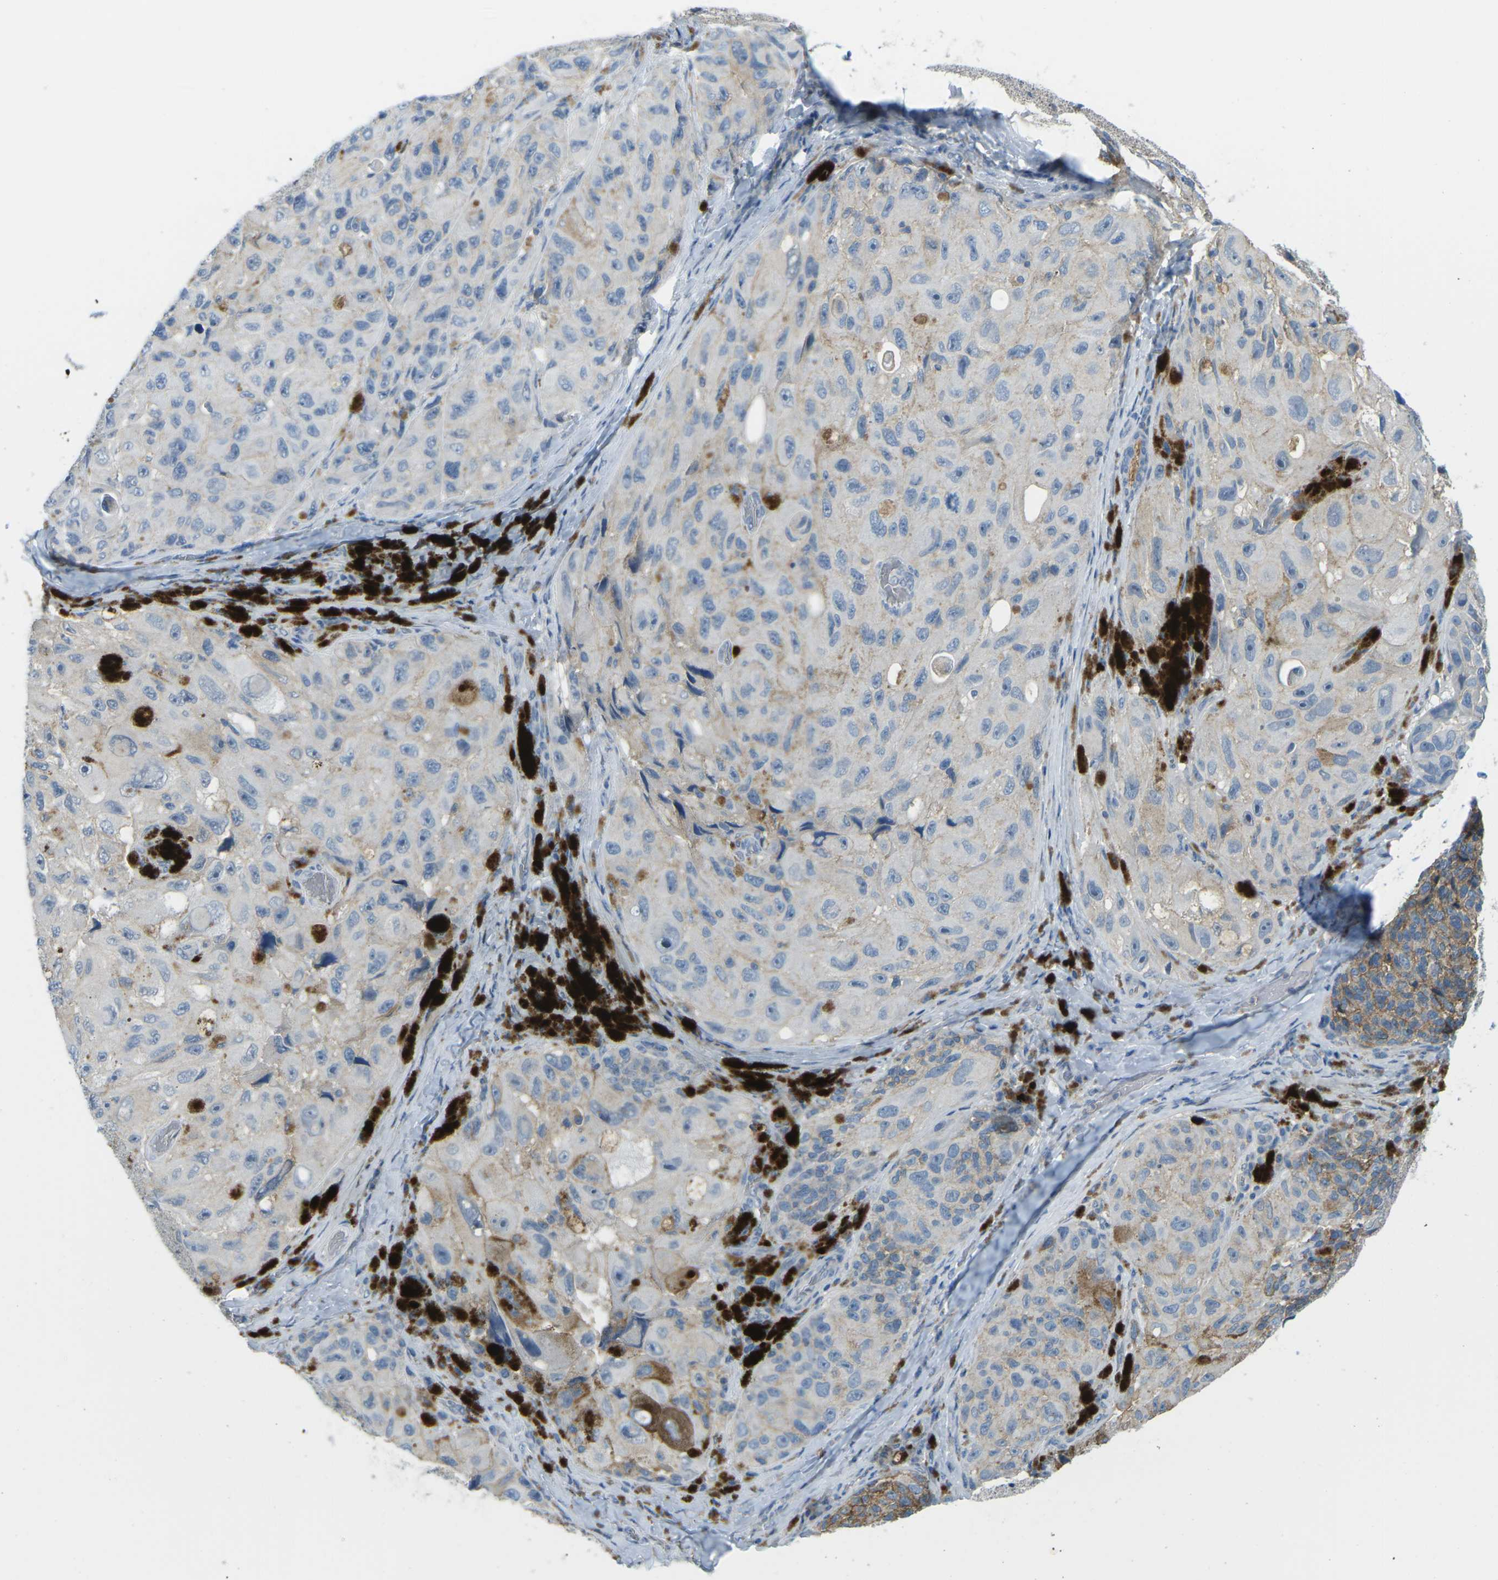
{"staining": {"intensity": "negative", "quantity": "none", "location": "none"}, "tissue": "melanoma", "cell_type": "Tumor cells", "image_type": "cancer", "snomed": [{"axis": "morphology", "description": "Malignant melanoma, NOS"}, {"axis": "topography", "description": "Skin"}], "caption": "Malignant melanoma stained for a protein using immunohistochemistry reveals no expression tumor cells.", "gene": "CD47", "patient": {"sex": "female", "age": 73}}